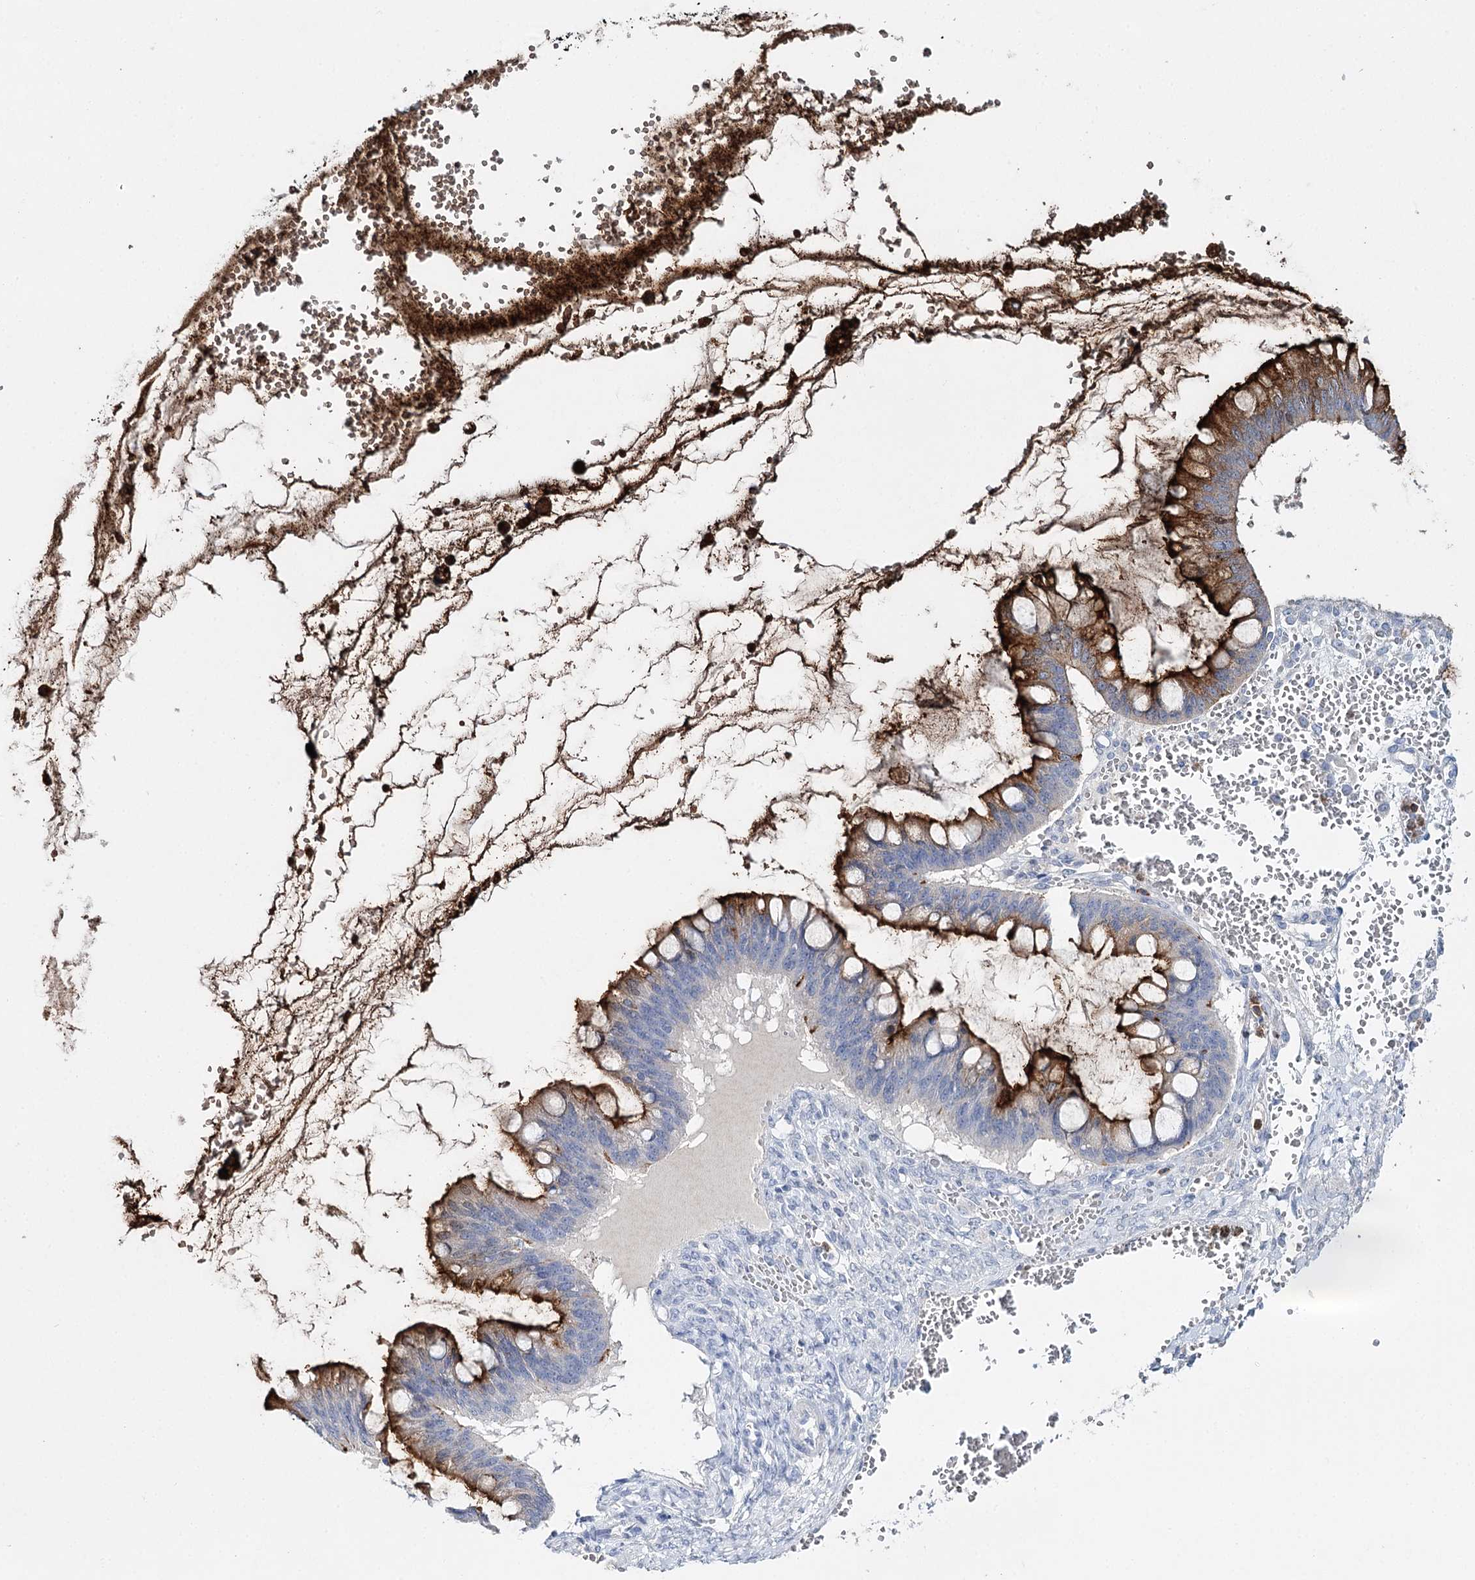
{"staining": {"intensity": "strong", "quantity": ">75%", "location": "cytoplasmic/membranous"}, "tissue": "ovarian cancer", "cell_type": "Tumor cells", "image_type": "cancer", "snomed": [{"axis": "morphology", "description": "Cystadenocarcinoma, mucinous, NOS"}, {"axis": "topography", "description": "Ovary"}], "caption": "Strong cytoplasmic/membranous expression for a protein is present in approximately >75% of tumor cells of ovarian cancer (mucinous cystadenocarcinoma) using immunohistochemistry (IHC).", "gene": "CEACAM8", "patient": {"sex": "female", "age": 73}}